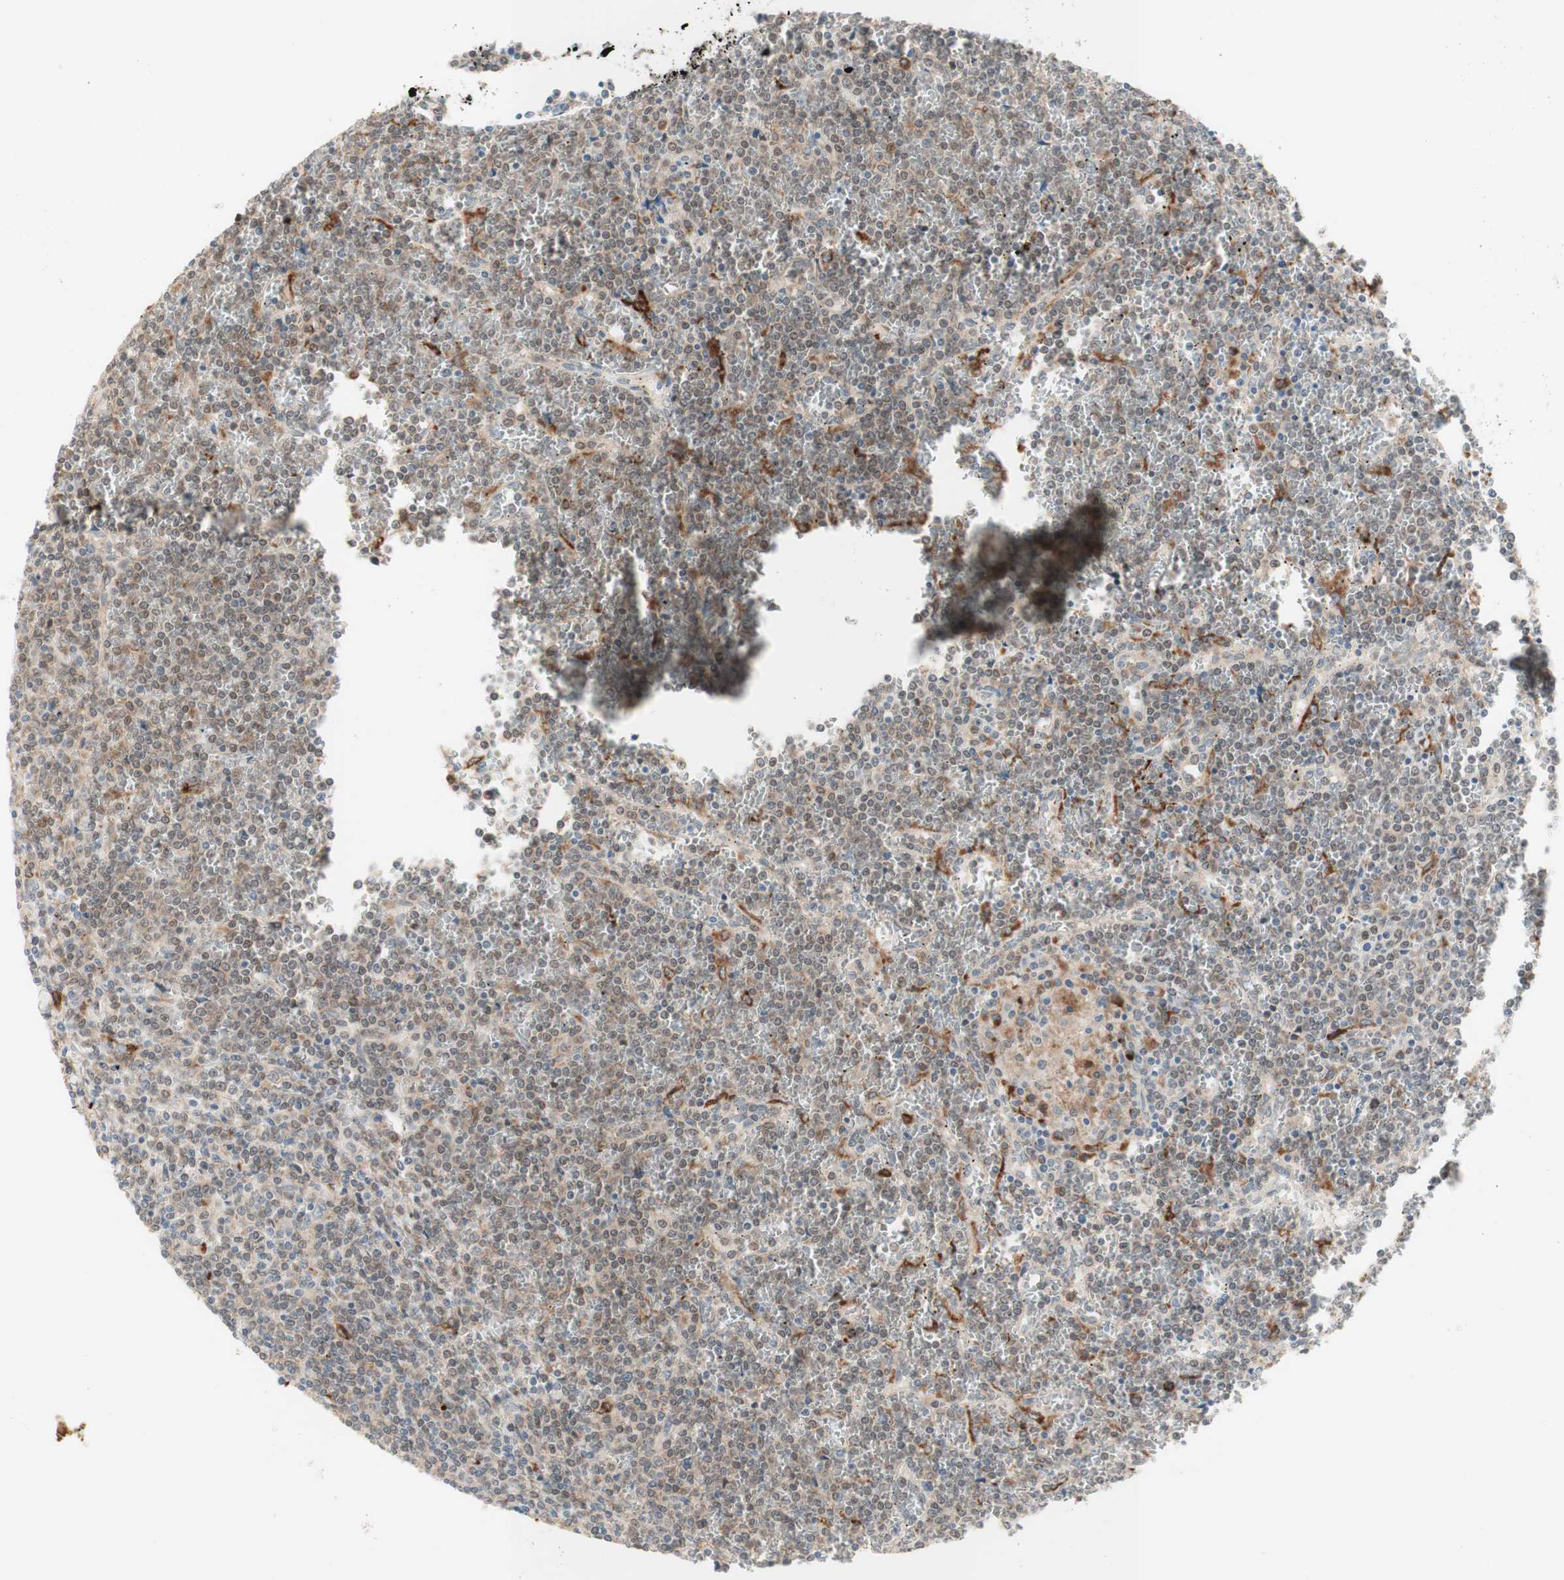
{"staining": {"intensity": "weak", "quantity": "25%-75%", "location": "cytoplasmic/membranous"}, "tissue": "lymphoma", "cell_type": "Tumor cells", "image_type": "cancer", "snomed": [{"axis": "morphology", "description": "Malignant lymphoma, non-Hodgkin's type, Low grade"}, {"axis": "topography", "description": "Spleen"}], "caption": "Brown immunohistochemical staining in malignant lymphoma, non-Hodgkin's type (low-grade) displays weak cytoplasmic/membranous expression in approximately 25%-75% of tumor cells.", "gene": "GAPT", "patient": {"sex": "female", "age": 19}}